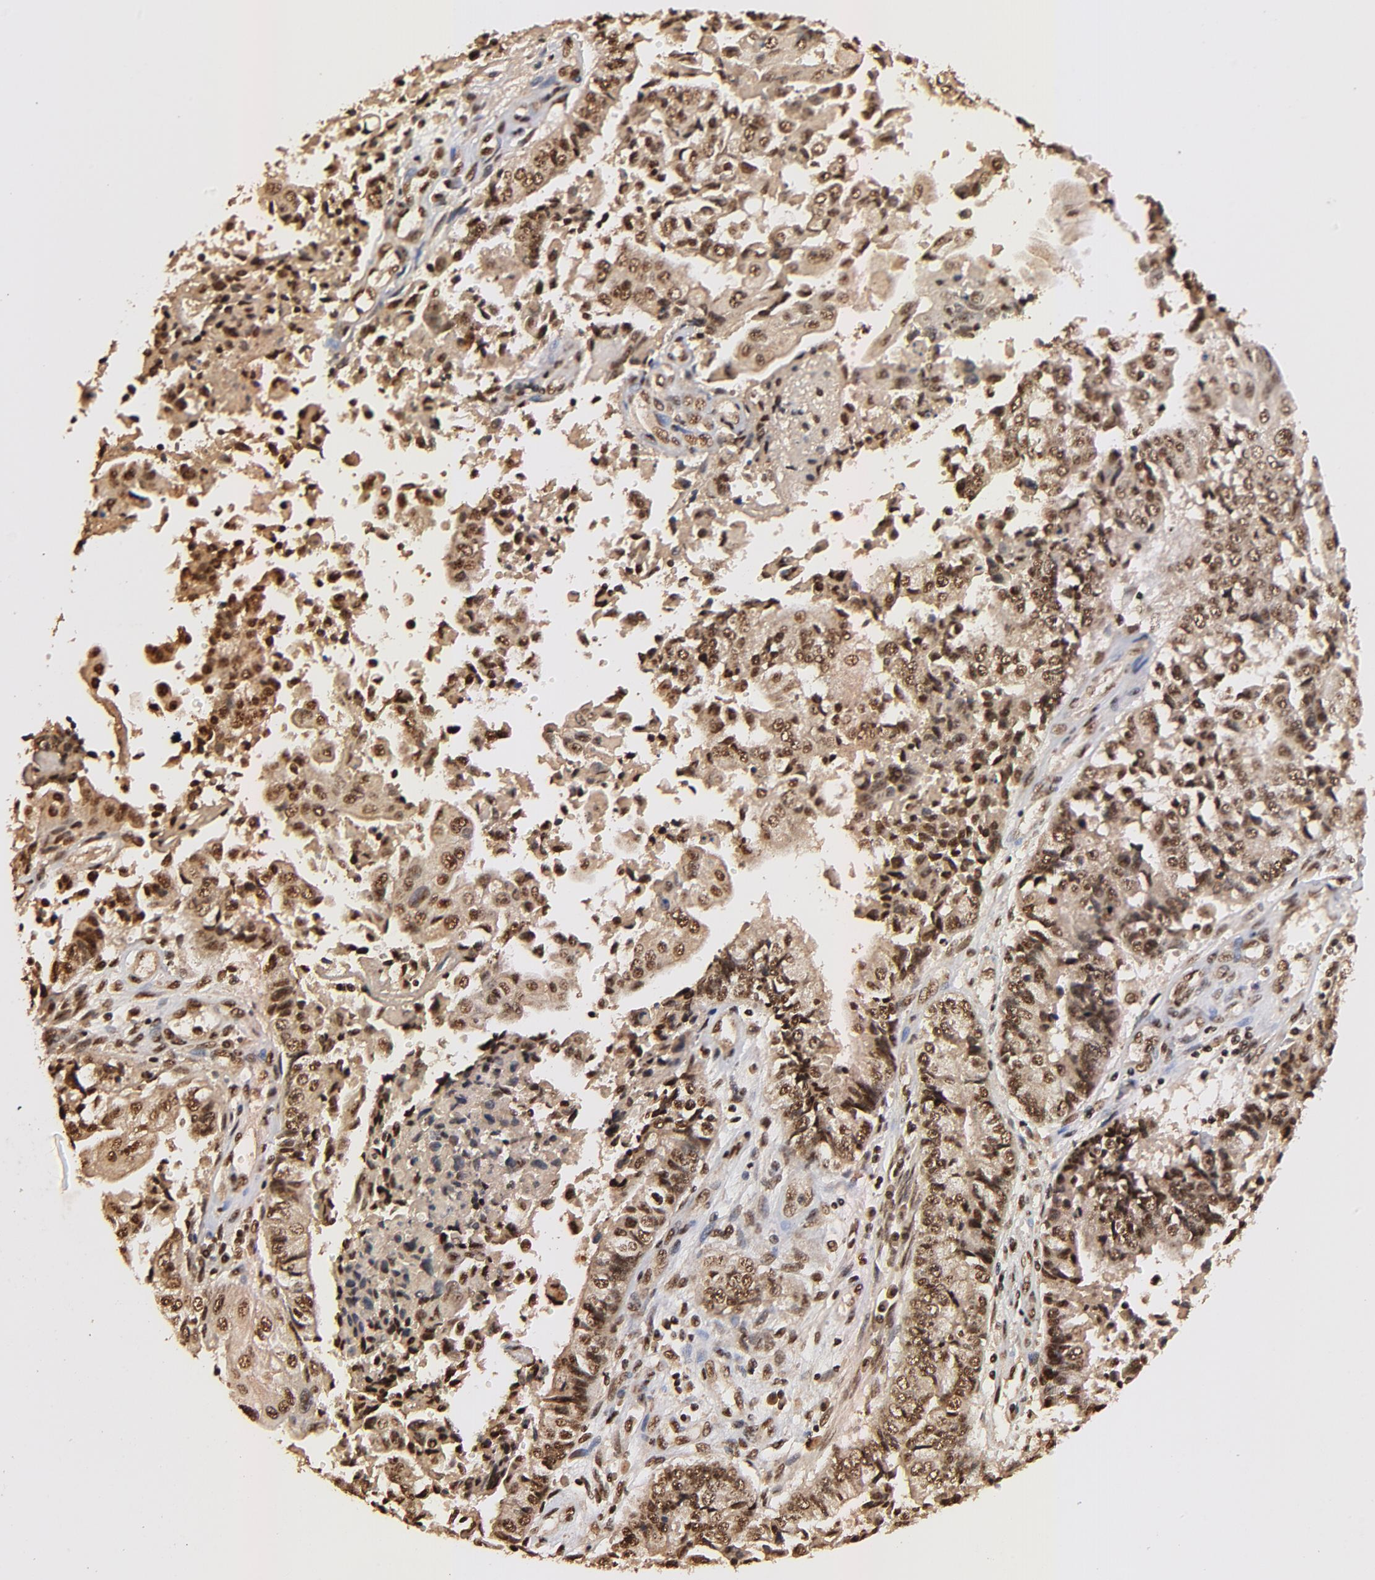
{"staining": {"intensity": "strong", "quantity": ">75%", "location": "cytoplasmic/membranous,nuclear"}, "tissue": "endometrial cancer", "cell_type": "Tumor cells", "image_type": "cancer", "snomed": [{"axis": "morphology", "description": "Adenocarcinoma, NOS"}, {"axis": "topography", "description": "Endometrium"}], "caption": "Immunohistochemical staining of endometrial adenocarcinoma reveals high levels of strong cytoplasmic/membranous and nuclear positivity in approximately >75% of tumor cells.", "gene": "MED12", "patient": {"sex": "female", "age": 75}}